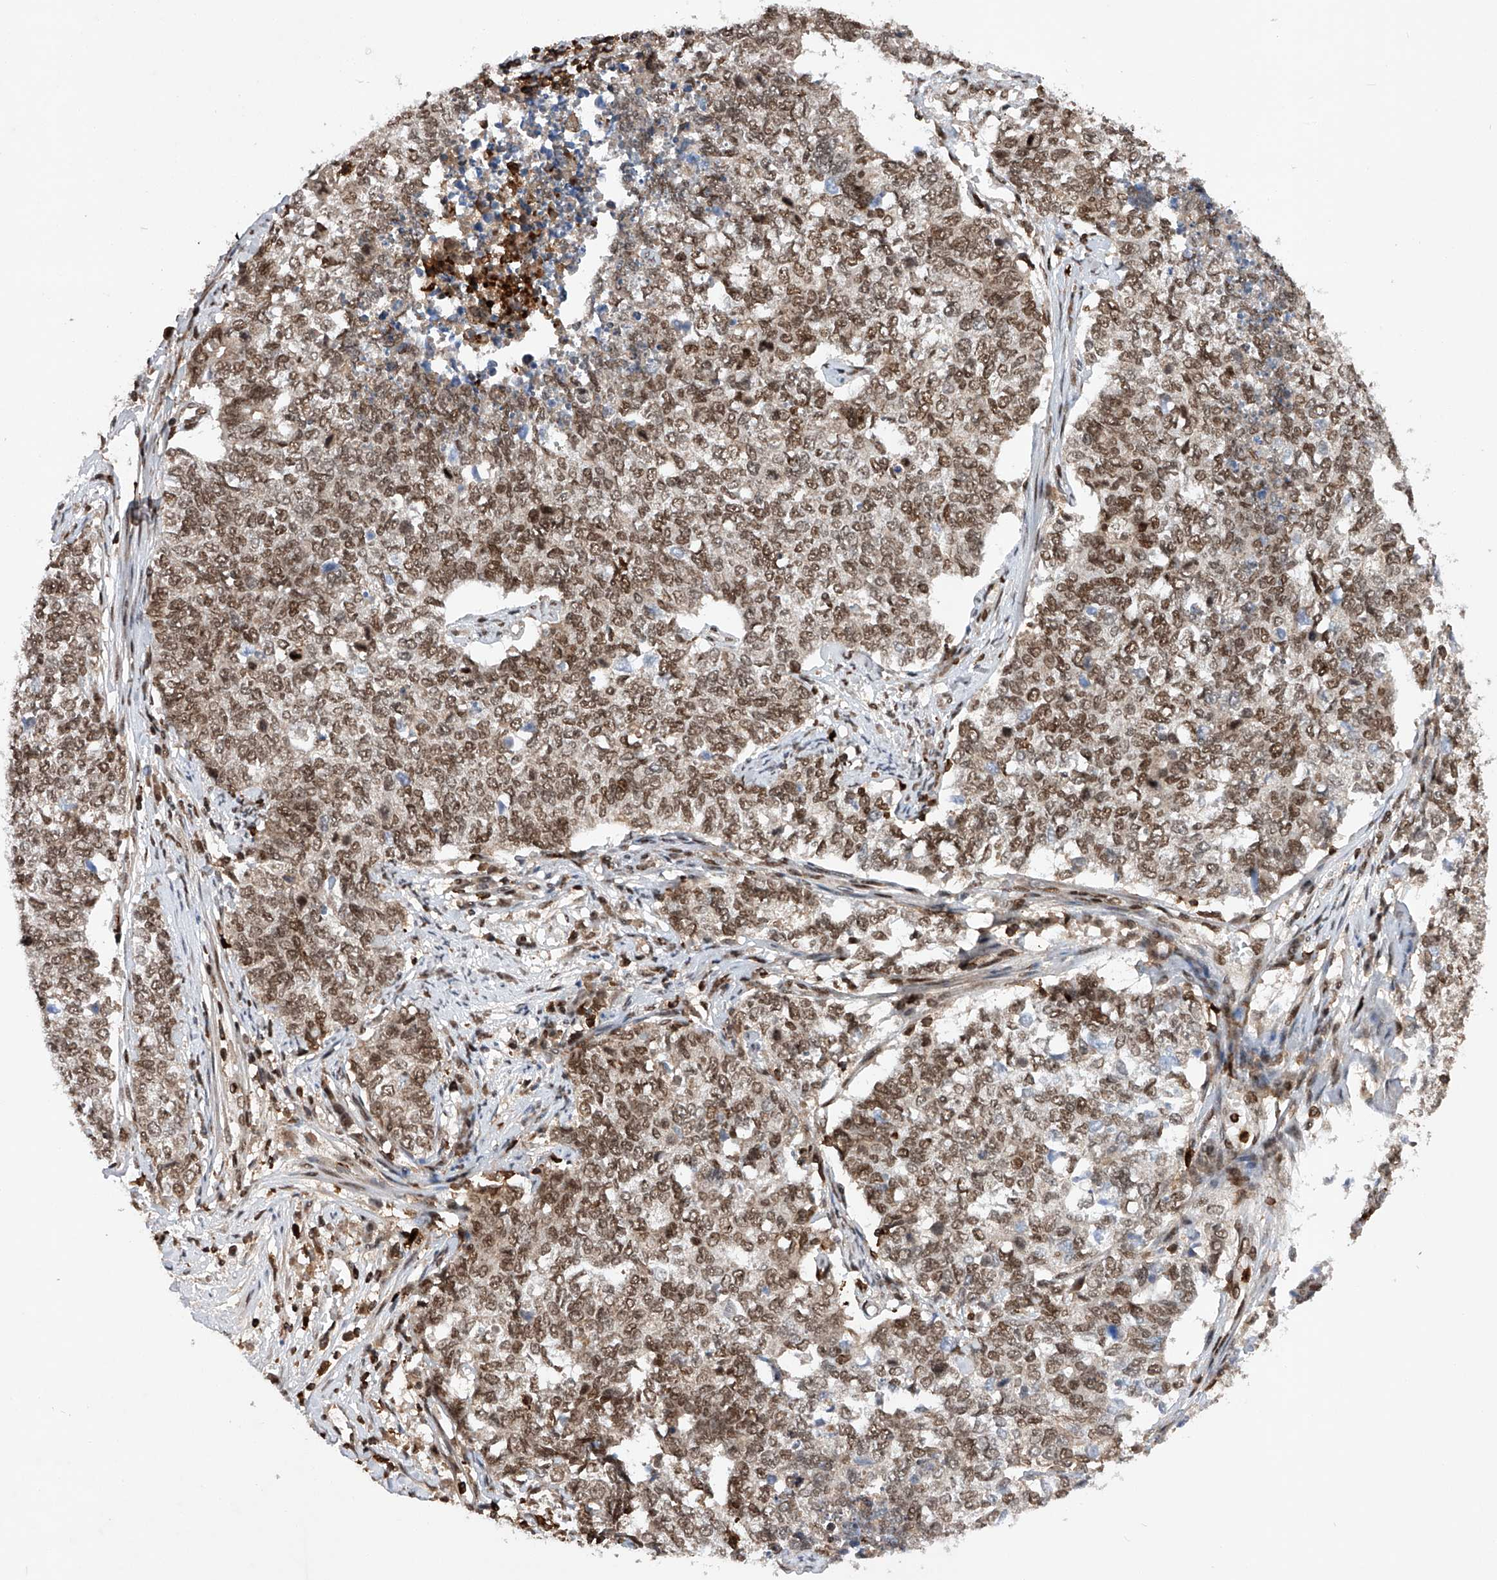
{"staining": {"intensity": "moderate", "quantity": ">75%", "location": "nuclear"}, "tissue": "cervical cancer", "cell_type": "Tumor cells", "image_type": "cancer", "snomed": [{"axis": "morphology", "description": "Squamous cell carcinoma, NOS"}, {"axis": "topography", "description": "Cervix"}], "caption": "Squamous cell carcinoma (cervical) stained with a brown dye displays moderate nuclear positive expression in approximately >75% of tumor cells.", "gene": "ZNF280D", "patient": {"sex": "female", "age": 63}}